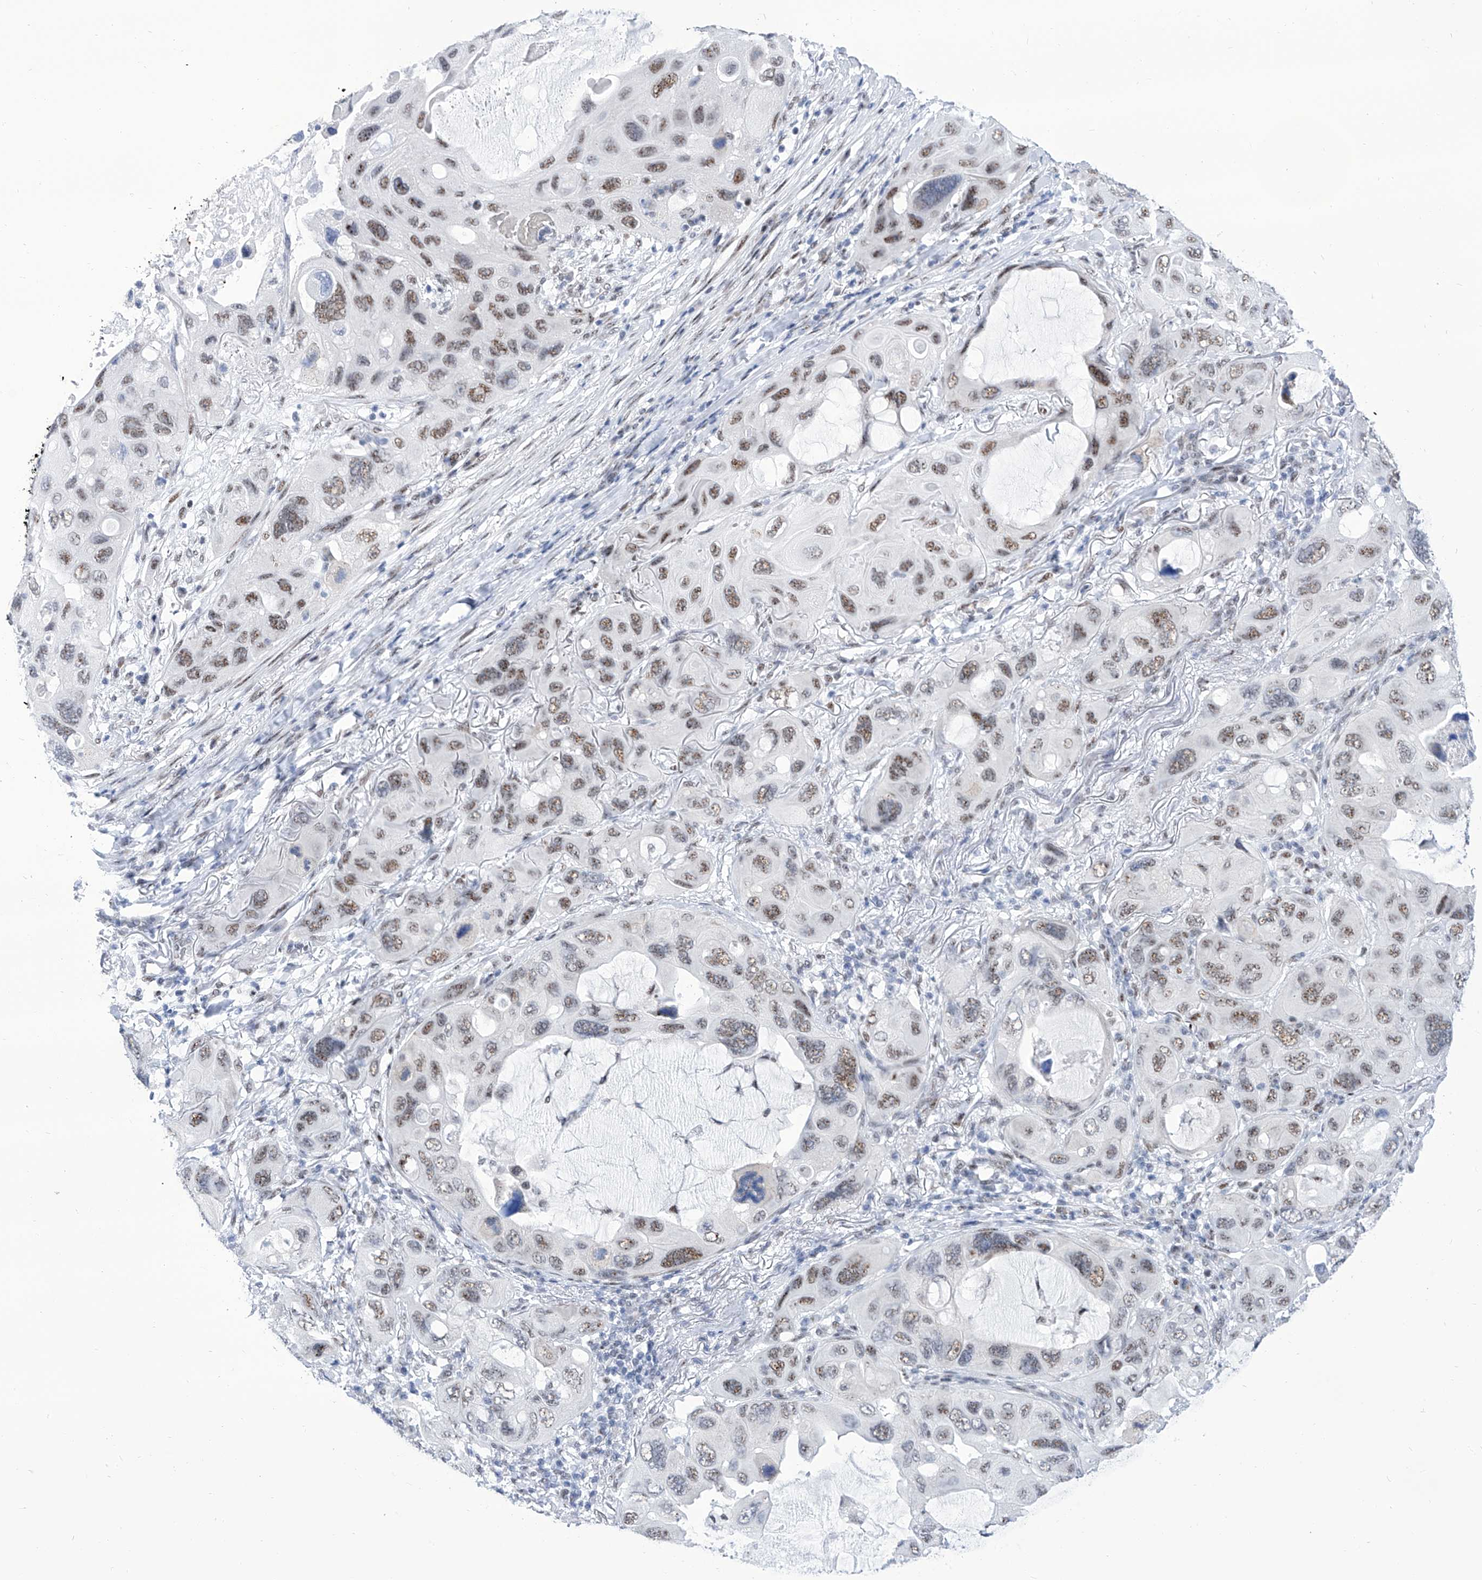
{"staining": {"intensity": "moderate", "quantity": ">75%", "location": "nuclear"}, "tissue": "lung cancer", "cell_type": "Tumor cells", "image_type": "cancer", "snomed": [{"axis": "morphology", "description": "Squamous cell carcinoma, NOS"}, {"axis": "topography", "description": "Lung"}], "caption": "Lung squamous cell carcinoma tissue exhibits moderate nuclear expression in about >75% of tumor cells, visualized by immunohistochemistry. The staining was performed using DAB, with brown indicating positive protein expression. Nuclei are stained blue with hematoxylin.", "gene": "SART1", "patient": {"sex": "female", "age": 73}}